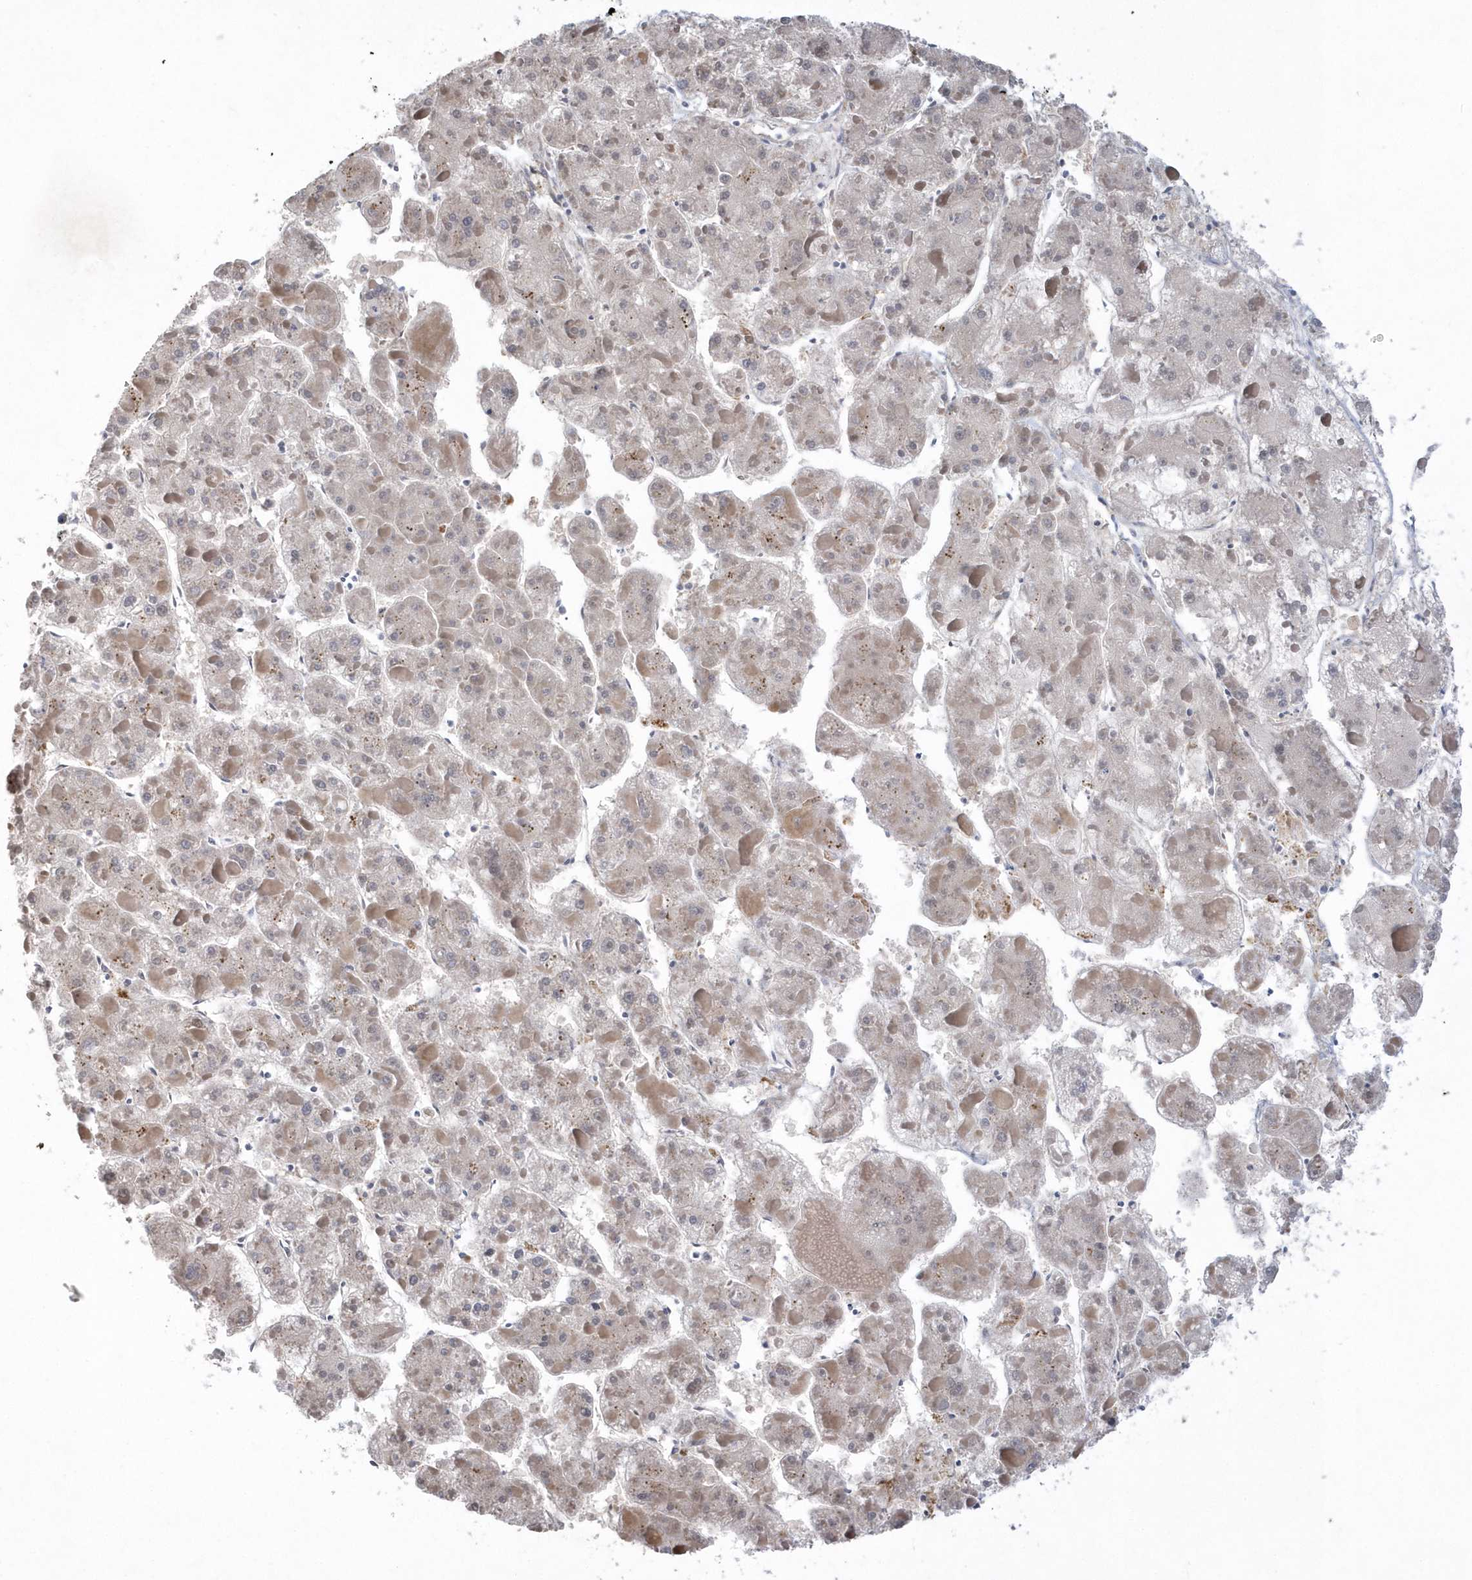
{"staining": {"intensity": "negative", "quantity": "none", "location": "none"}, "tissue": "liver cancer", "cell_type": "Tumor cells", "image_type": "cancer", "snomed": [{"axis": "morphology", "description": "Carcinoma, Hepatocellular, NOS"}, {"axis": "topography", "description": "Liver"}], "caption": "A histopathology image of liver hepatocellular carcinoma stained for a protein shows no brown staining in tumor cells.", "gene": "CRIP3", "patient": {"sex": "female", "age": 73}}